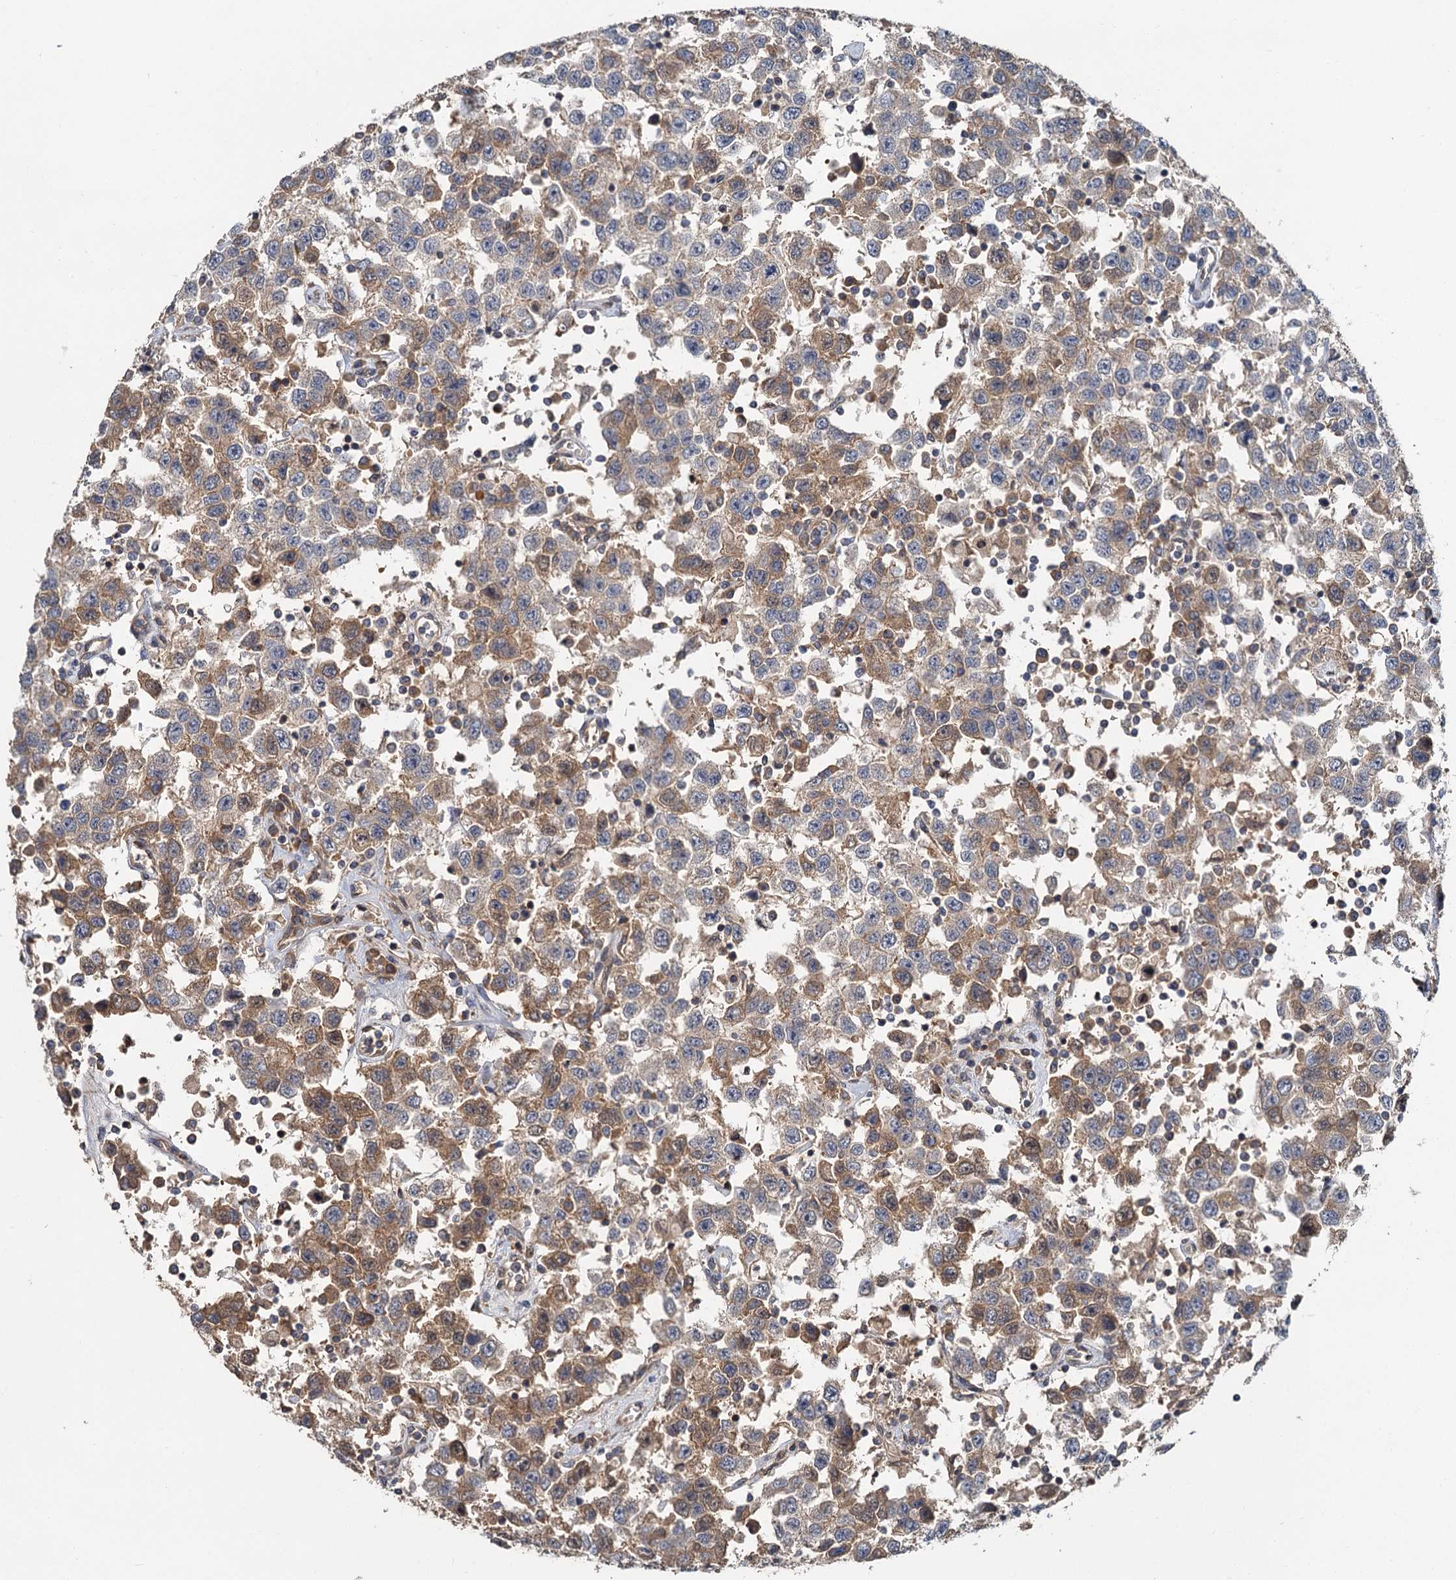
{"staining": {"intensity": "moderate", "quantity": ">75%", "location": "cytoplasmic/membranous"}, "tissue": "testis cancer", "cell_type": "Tumor cells", "image_type": "cancer", "snomed": [{"axis": "morphology", "description": "Seminoma, NOS"}, {"axis": "topography", "description": "Testis"}], "caption": "Moderate cytoplasmic/membranous positivity is identified in approximately >75% of tumor cells in testis cancer (seminoma).", "gene": "ZNF324", "patient": {"sex": "male", "age": 41}}